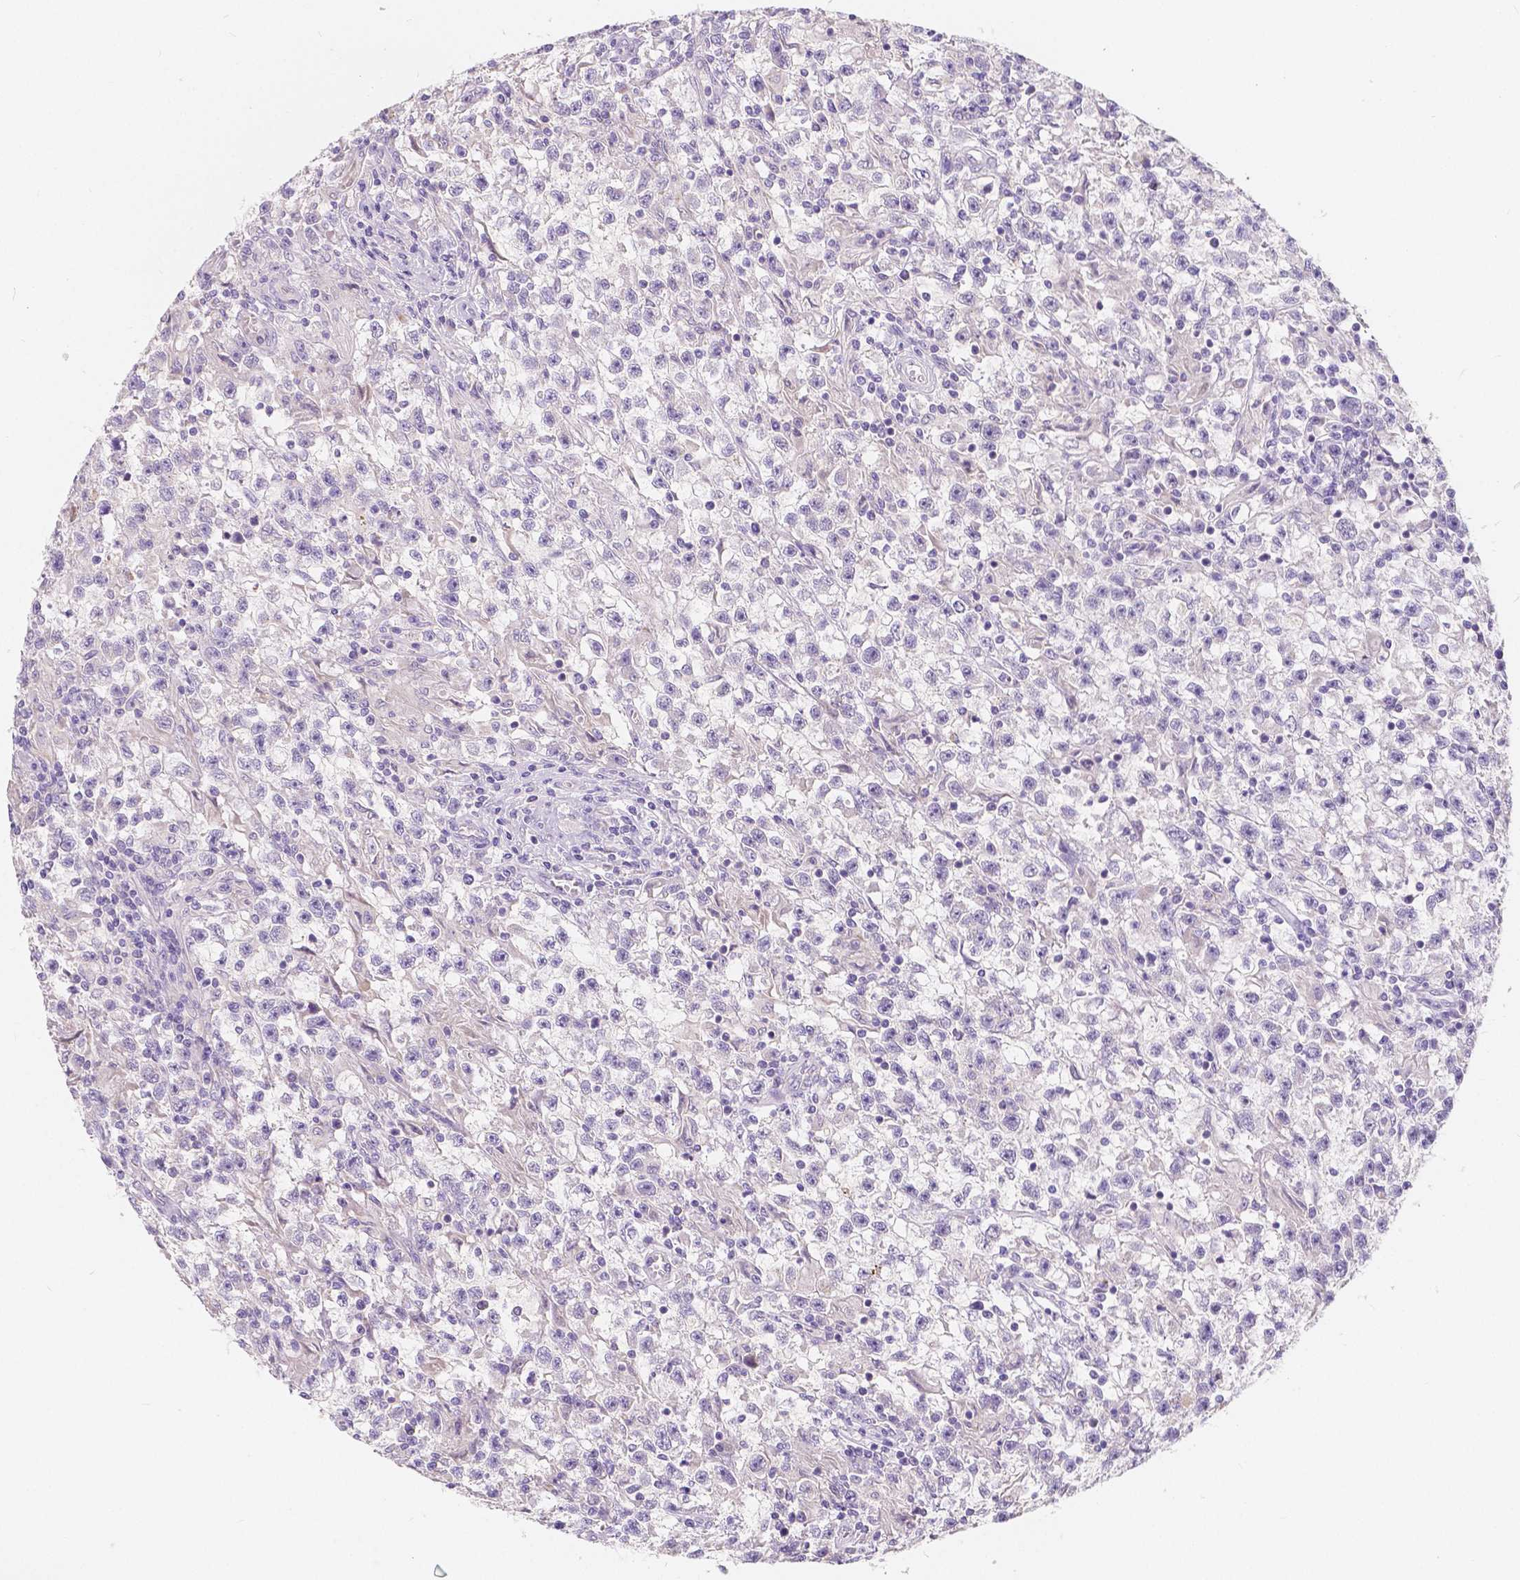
{"staining": {"intensity": "negative", "quantity": "none", "location": "none"}, "tissue": "testis cancer", "cell_type": "Tumor cells", "image_type": "cancer", "snomed": [{"axis": "morphology", "description": "Seminoma, NOS"}, {"axis": "topography", "description": "Testis"}], "caption": "There is no significant positivity in tumor cells of testis seminoma.", "gene": "RNF186", "patient": {"sex": "male", "age": 31}}